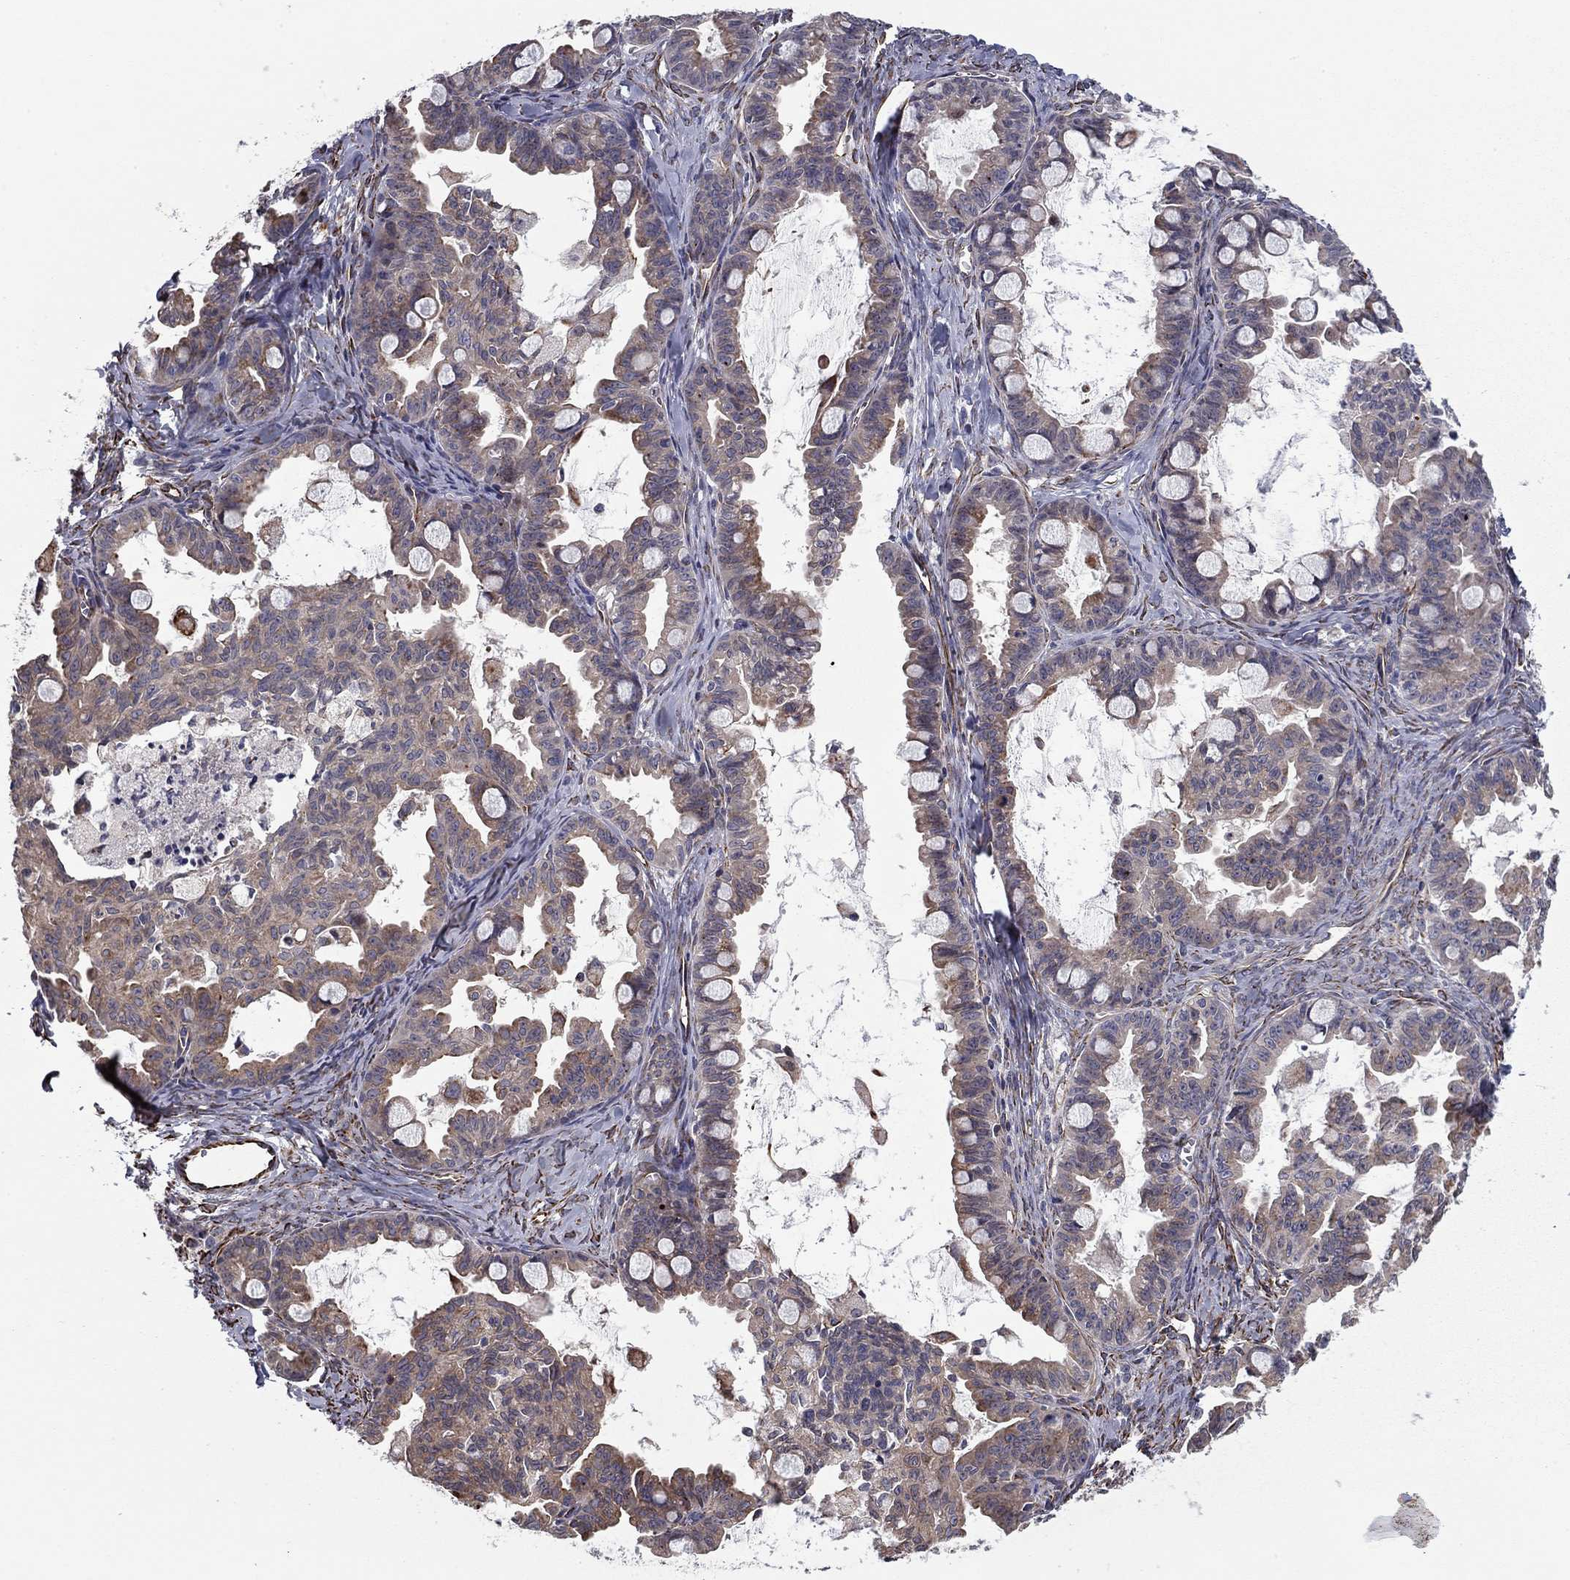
{"staining": {"intensity": "weak", "quantity": "25%-75%", "location": "cytoplasmic/membranous"}, "tissue": "ovarian cancer", "cell_type": "Tumor cells", "image_type": "cancer", "snomed": [{"axis": "morphology", "description": "Cystadenocarcinoma, mucinous, NOS"}, {"axis": "topography", "description": "Ovary"}], "caption": "Ovarian mucinous cystadenocarcinoma was stained to show a protein in brown. There is low levels of weak cytoplasmic/membranous positivity in about 25%-75% of tumor cells.", "gene": "CLSTN1", "patient": {"sex": "female", "age": 63}}